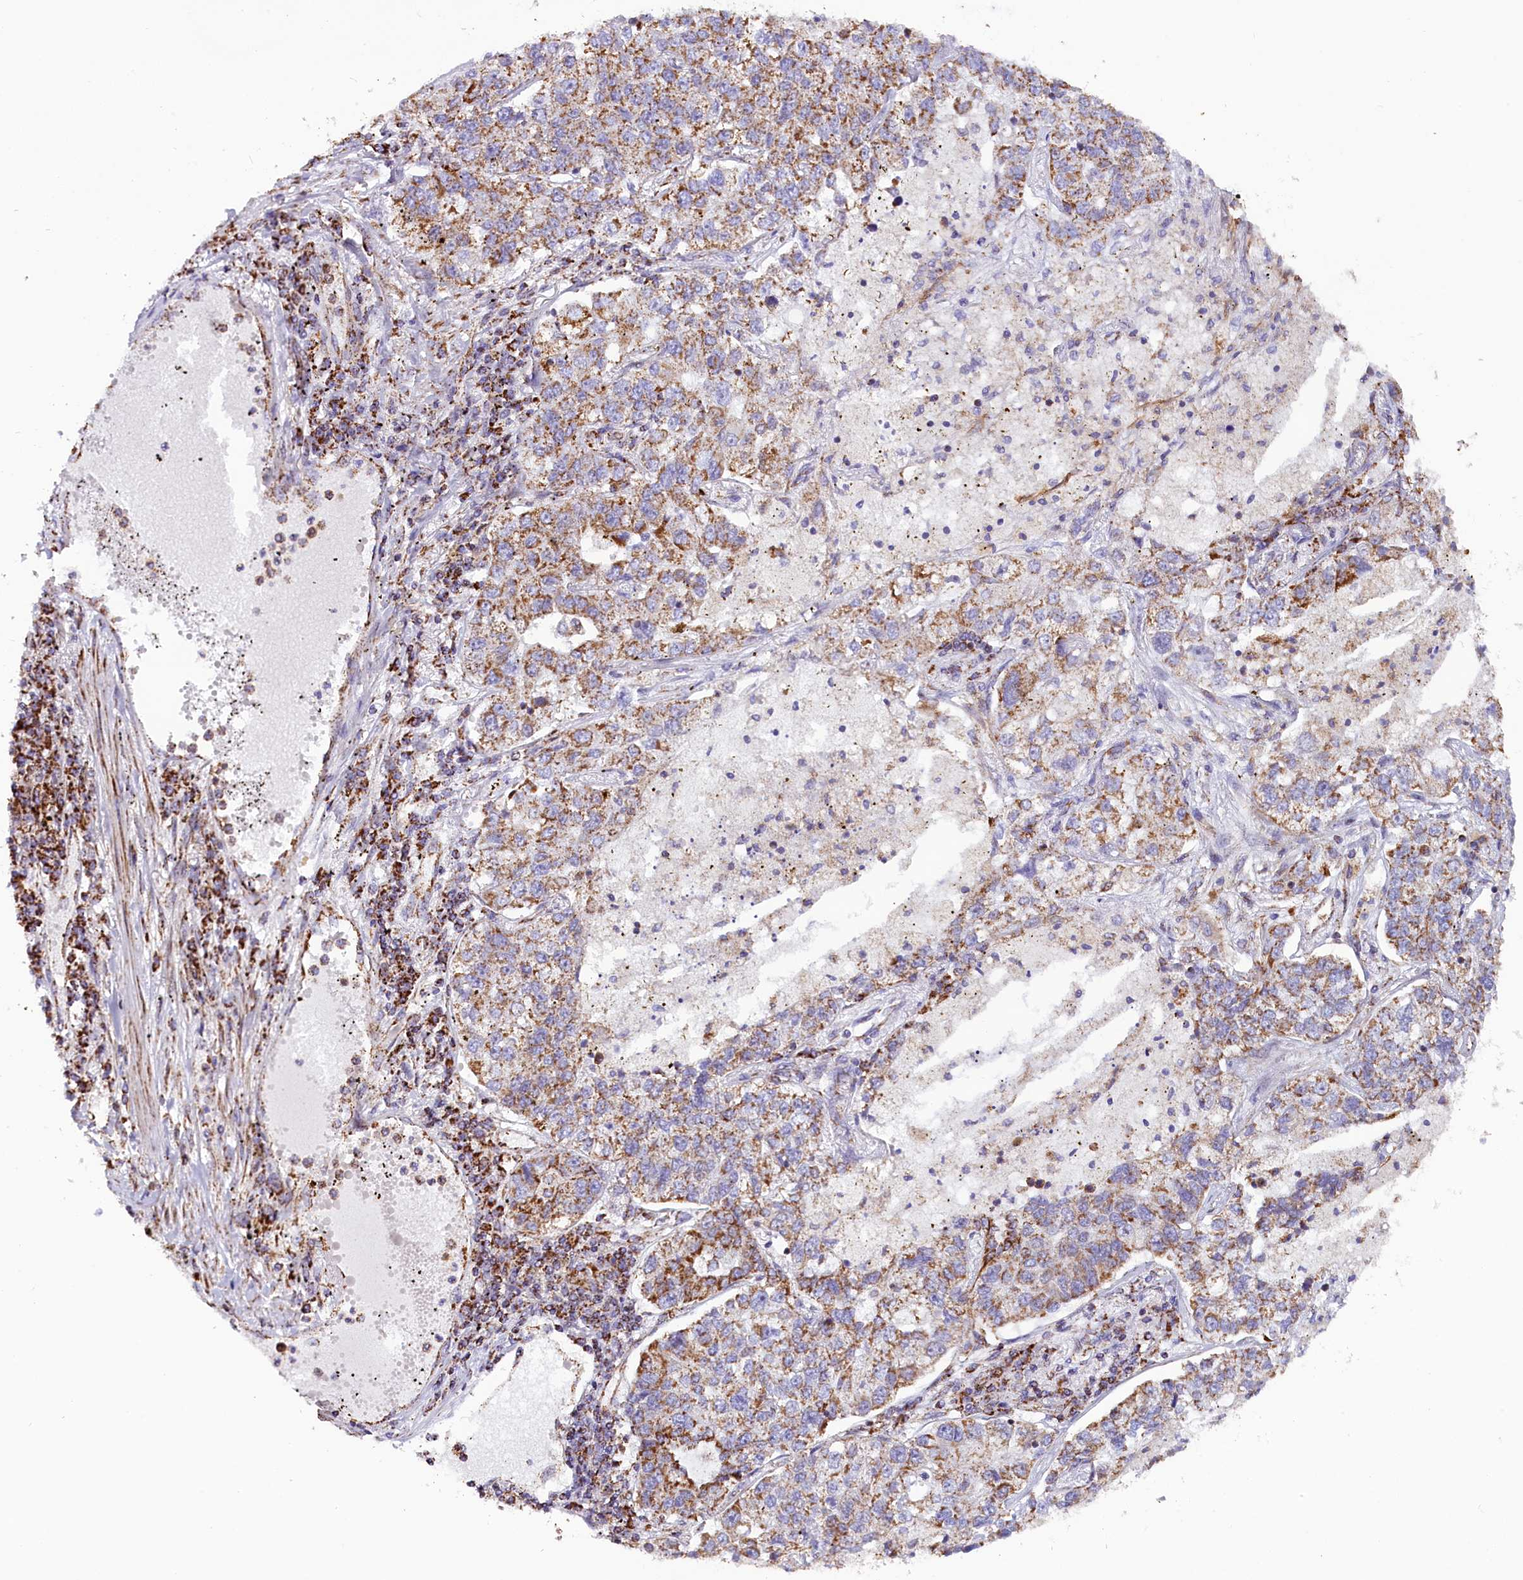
{"staining": {"intensity": "moderate", "quantity": ">75%", "location": "cytoplasmic/membranous"}, "tissue": "lung cancer", "cell_type": "Tumor cells", "image_type": "cancer", "snomed": [{"axis": "morphology", "description": "Adenocarcinoma, NOS"}, {"axis": "topography", "description": "Lung"}], "caption": "This image demonstrates IHC staining of human lung cancer (adenocarcinoma), with medium moderate cytoplasmic/membranous staining in about >75% of tumor cells.", "gene": "NDUFA8", "patient": {"sex": "male", "age": 49}}